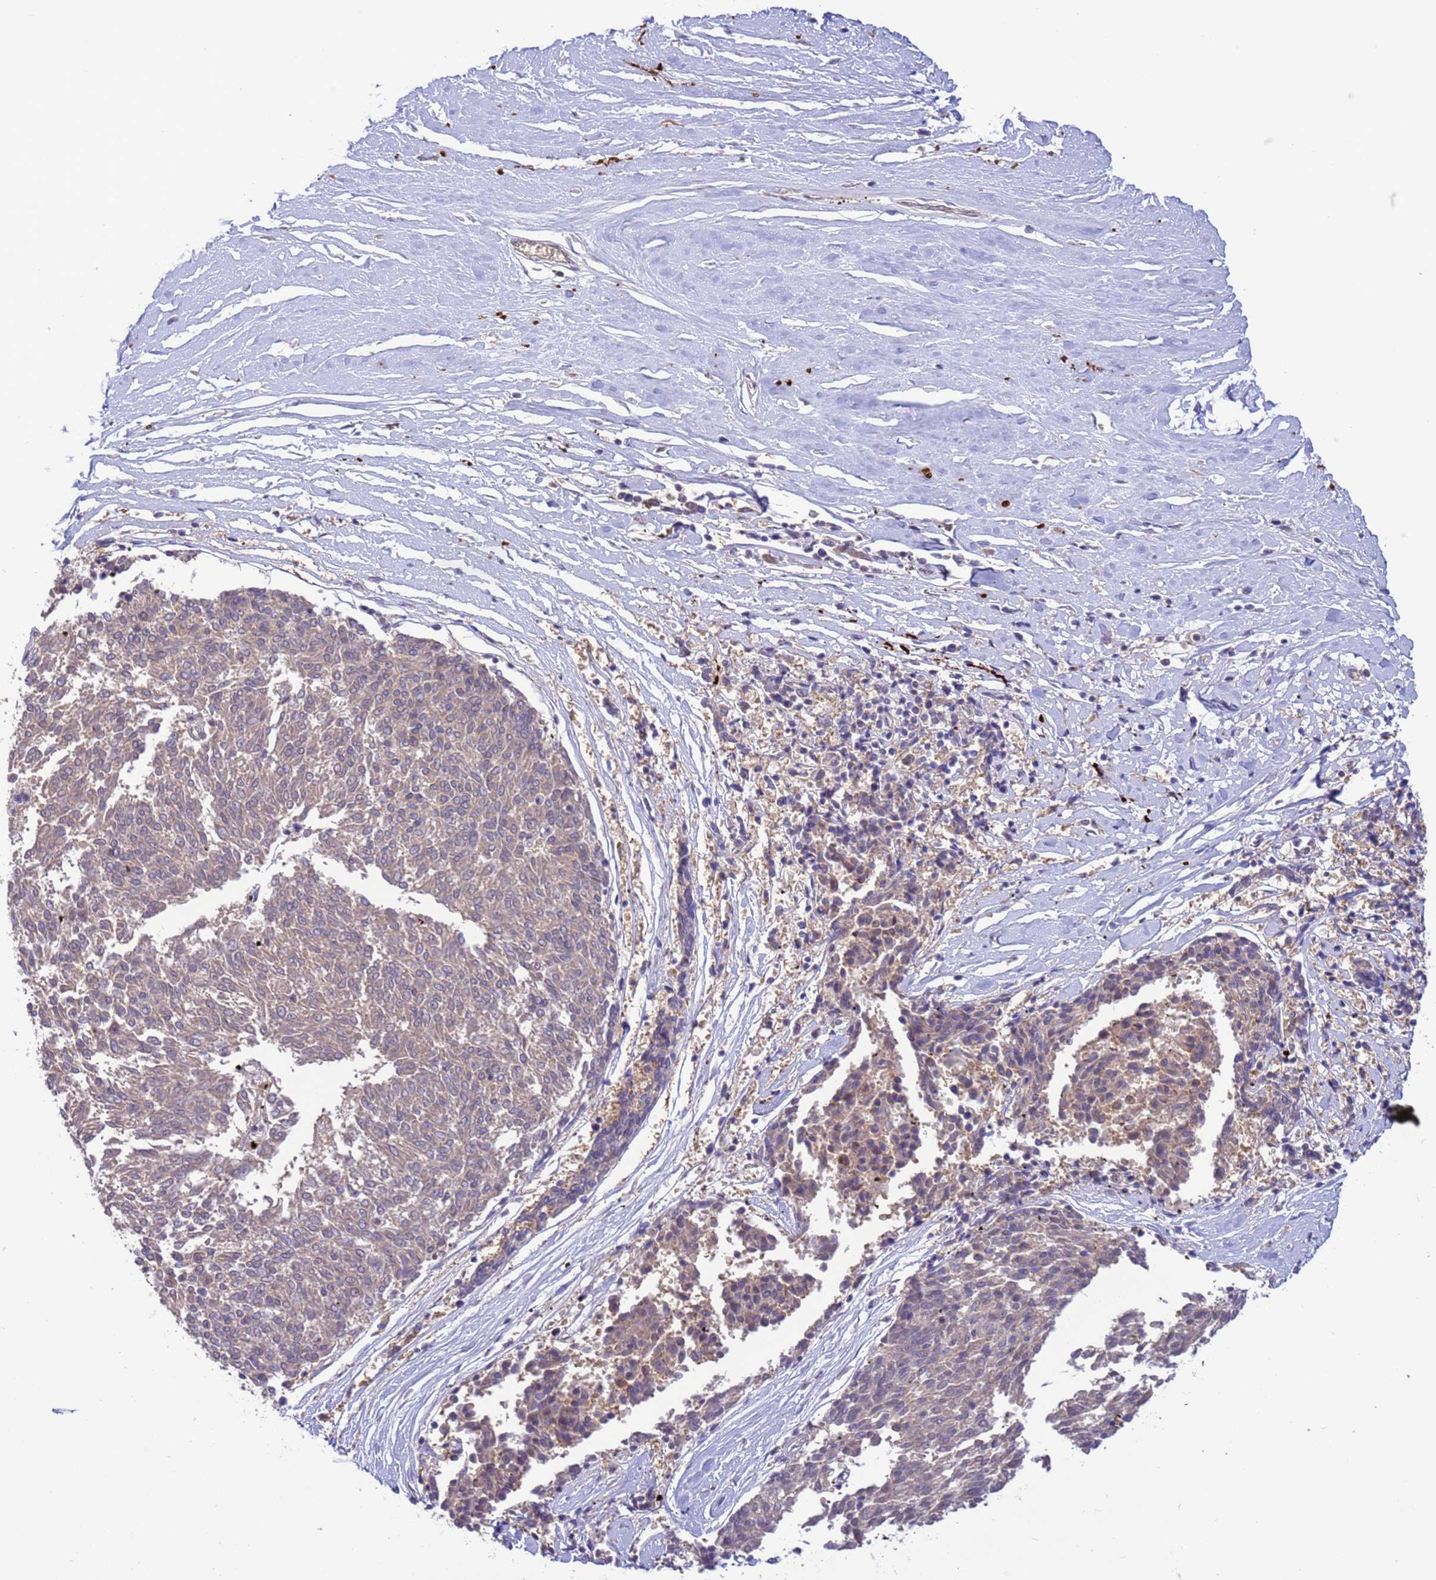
{"staining": {"intensity": "weak", "quantity": "<25%", "location": "cytoplasmic/membranous"}, "tissue": "melanoma", "cell_type": "Tumor cells", "image_type": "cancer", "snomed": [{"axis": "morphology", "description": "Malignant melanoma, NOS"}, {"axis": "topography", "description": "Skin"}], "caption": "Image shows no protein staining in tumor cells of melanoma tissue.", "gene": "GJA10", "patient": {"sex": "female", "age": 72}}